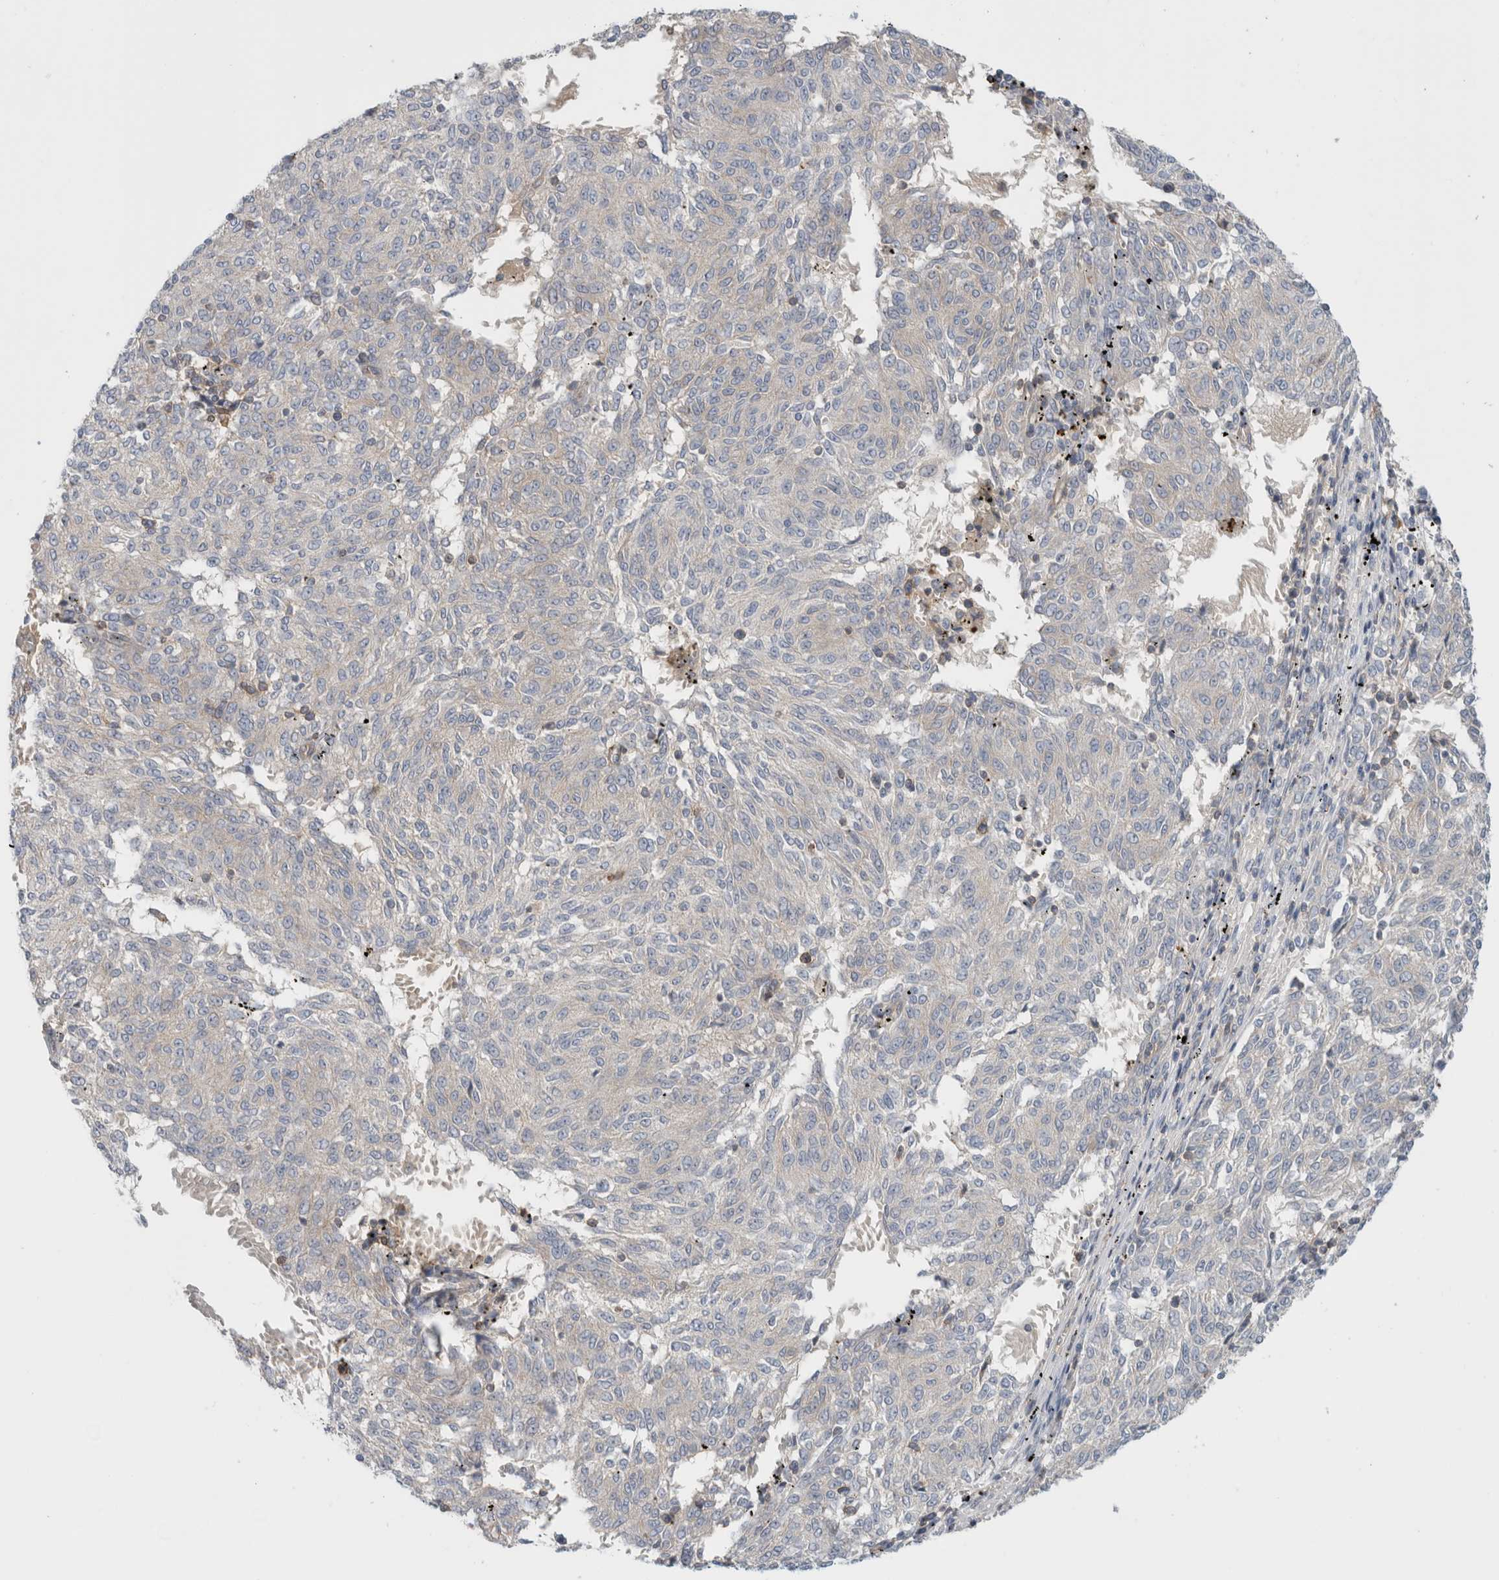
{"staining": {"intensity": "negative", "quantity": "none", "location": "none"}, "tissue": "melanoma", "cell_type": "Tumor cells", "image_type": "cancer", "snomed": [{"axis": "morphology", "description": "Malignant melanoma, NOS"}, {"axis": "topography", "description": "Skin"}], "caption": "DAB immunohistochemical staining of melanoma exhibits no significant expression in tumor cells.", "gene": "CFI", "patient": {"sex": "female", "age": 72}}